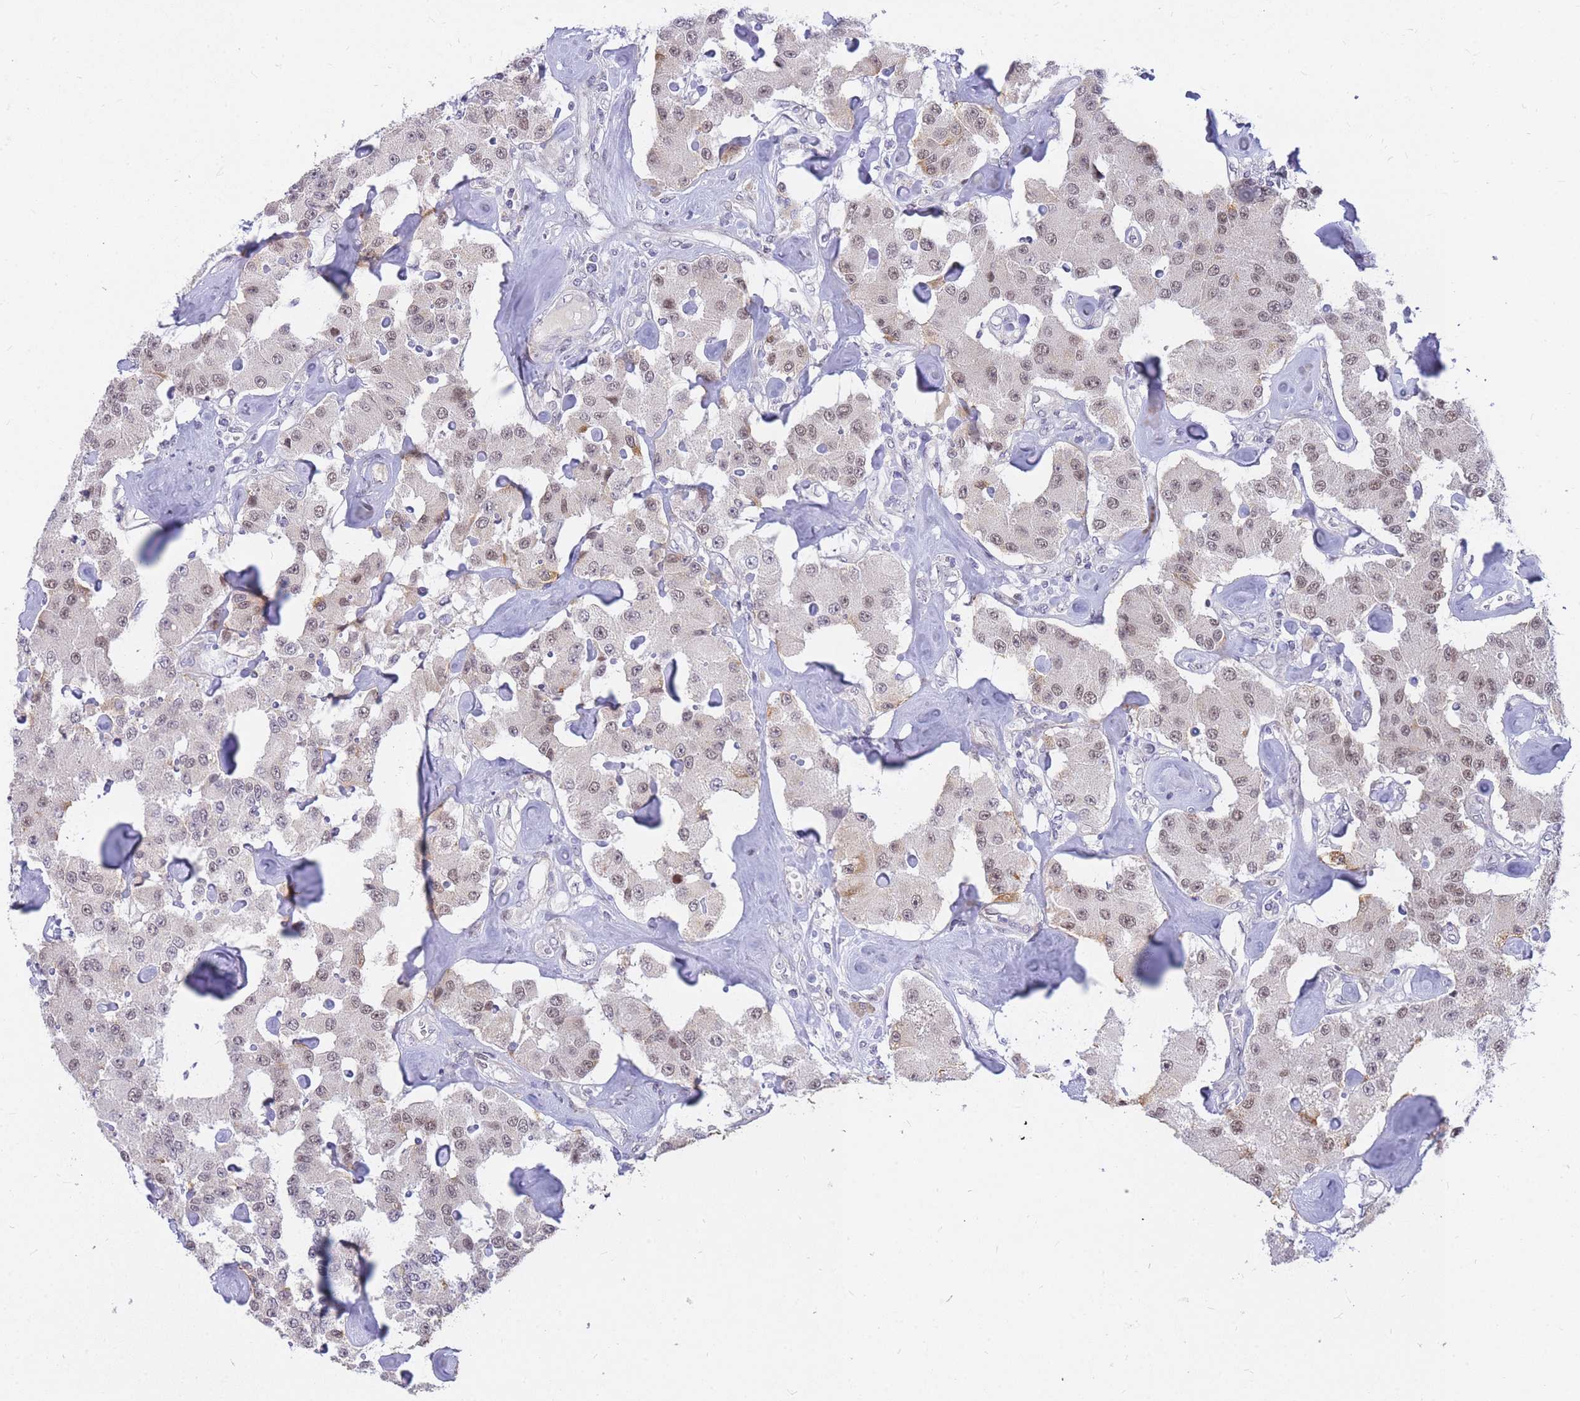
{"staining": {"intensity": "weak", "quantity": "25%-75%", "location": "cytoplasmic/membranous,nuclear"}, "tissue": "carcinoid", "cell_type": "Tumor cells", "image_type": "cancer", "snomed": [{"axis": "morphology", "description": "Carcinoid, malignant, NOS"}, {"axis": "topography", "description": "Pancreas"}], "caption": "This is an image of IHC staining of carcinoid, which shows weak positivity in the cytoplasmic/membranous and nuclear of tumor cells.", "gene": "TLE2", "patient": {"sex": "male", "age": 41}}